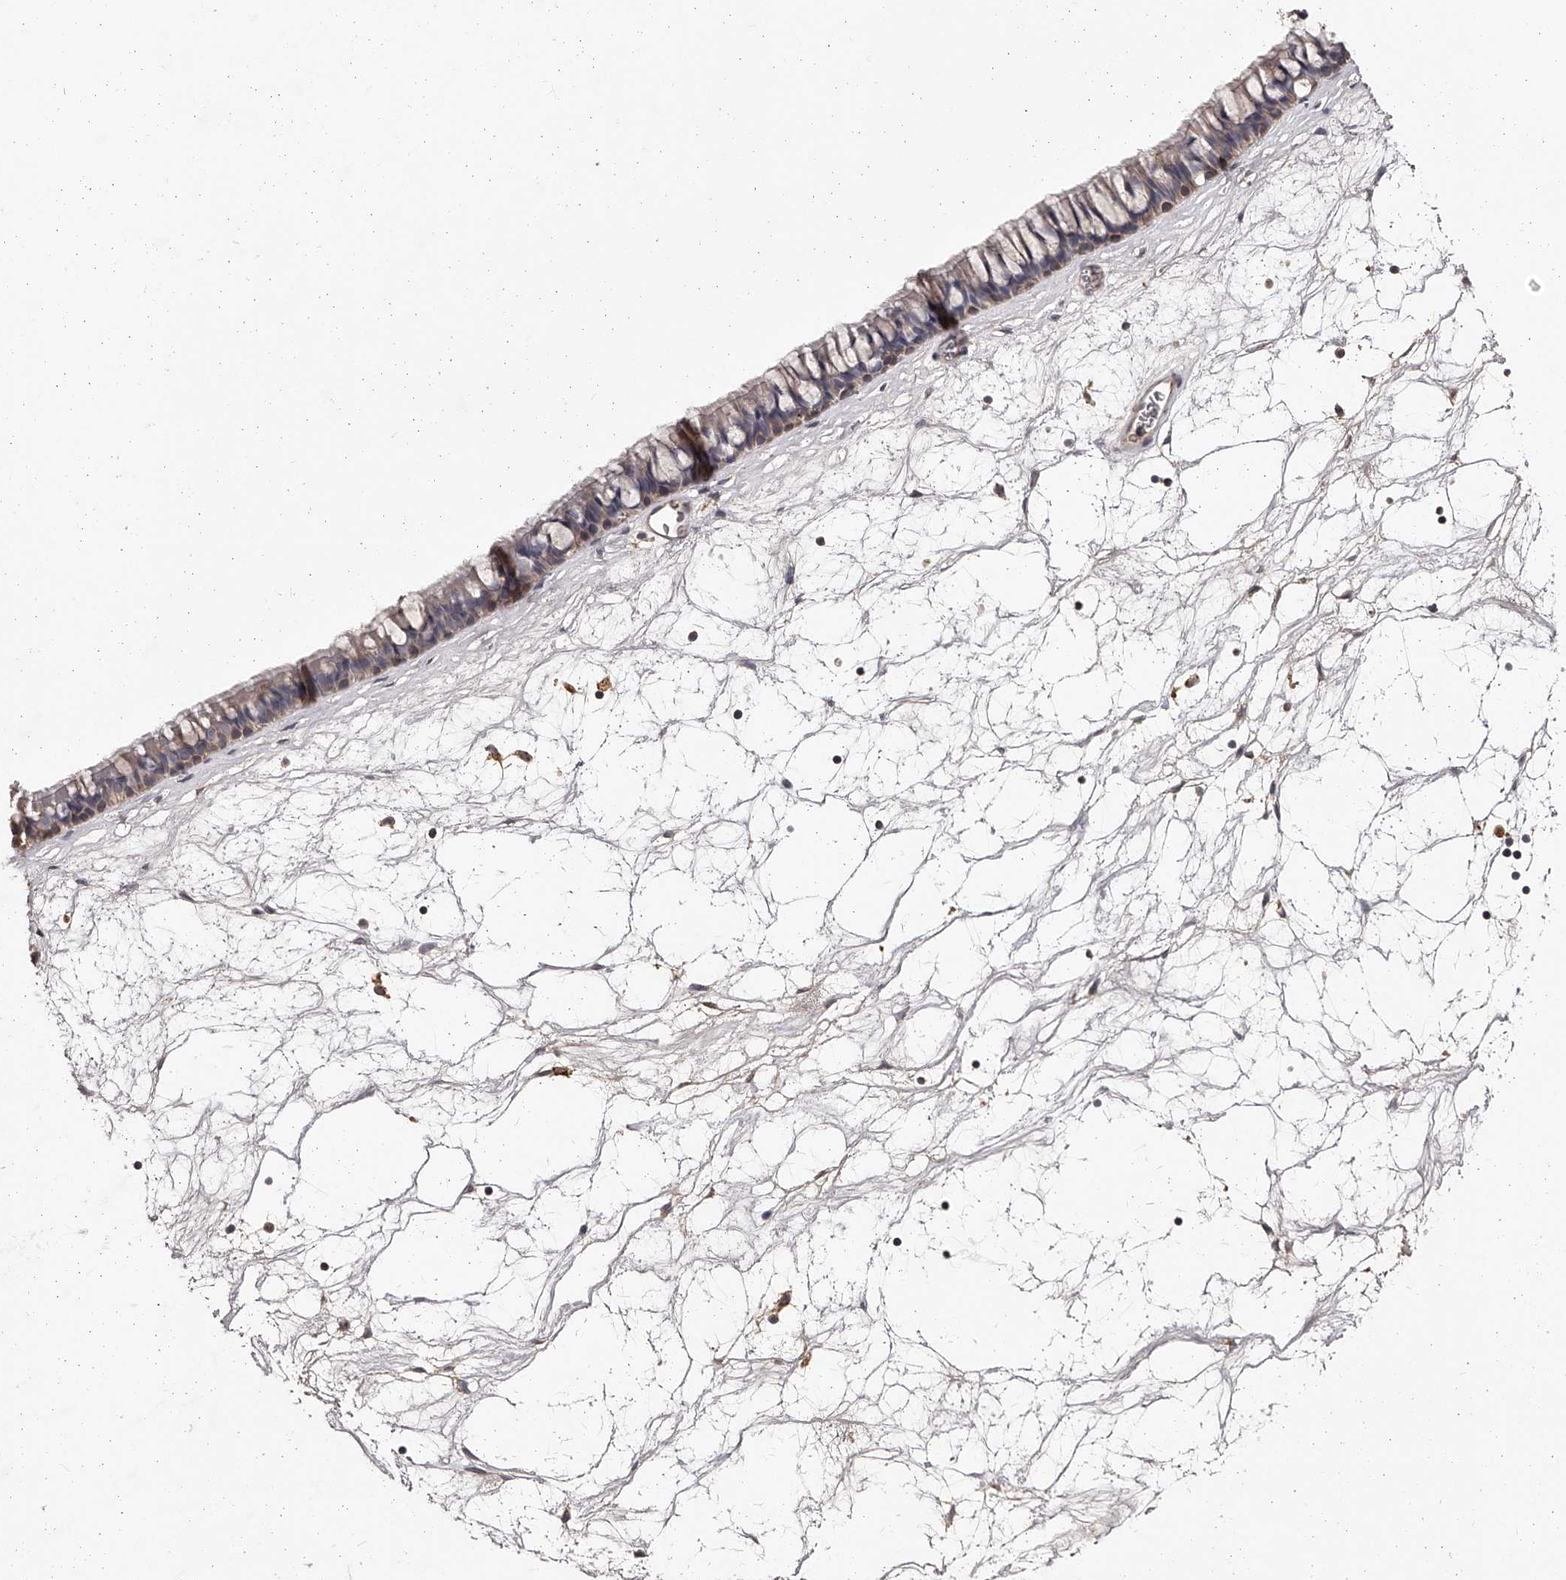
{"staining": {"intensity": "strong", "quantity": "25%-75%", "location": "cytoplasmic/membranous"}, "tissue": "nasopharynx", "cell_type": "Respiratory epithelial cells", "image_type": "normal", "snomed": [{"axis": "morphology", "description": "Normal tissue, NOS"}, {"axis": "topography", "description": "Nasopharynx"}], "caption": "Protein staining of normal nasopharynx displays strong cytoplasmic/membranous positivity in about 25%-75% of respiratory epithelial cells. The protein is shown in brown color, while the nuclei are stained blue.", "gene": "TNN", "patient": {"sex": "male", "age": 64}}